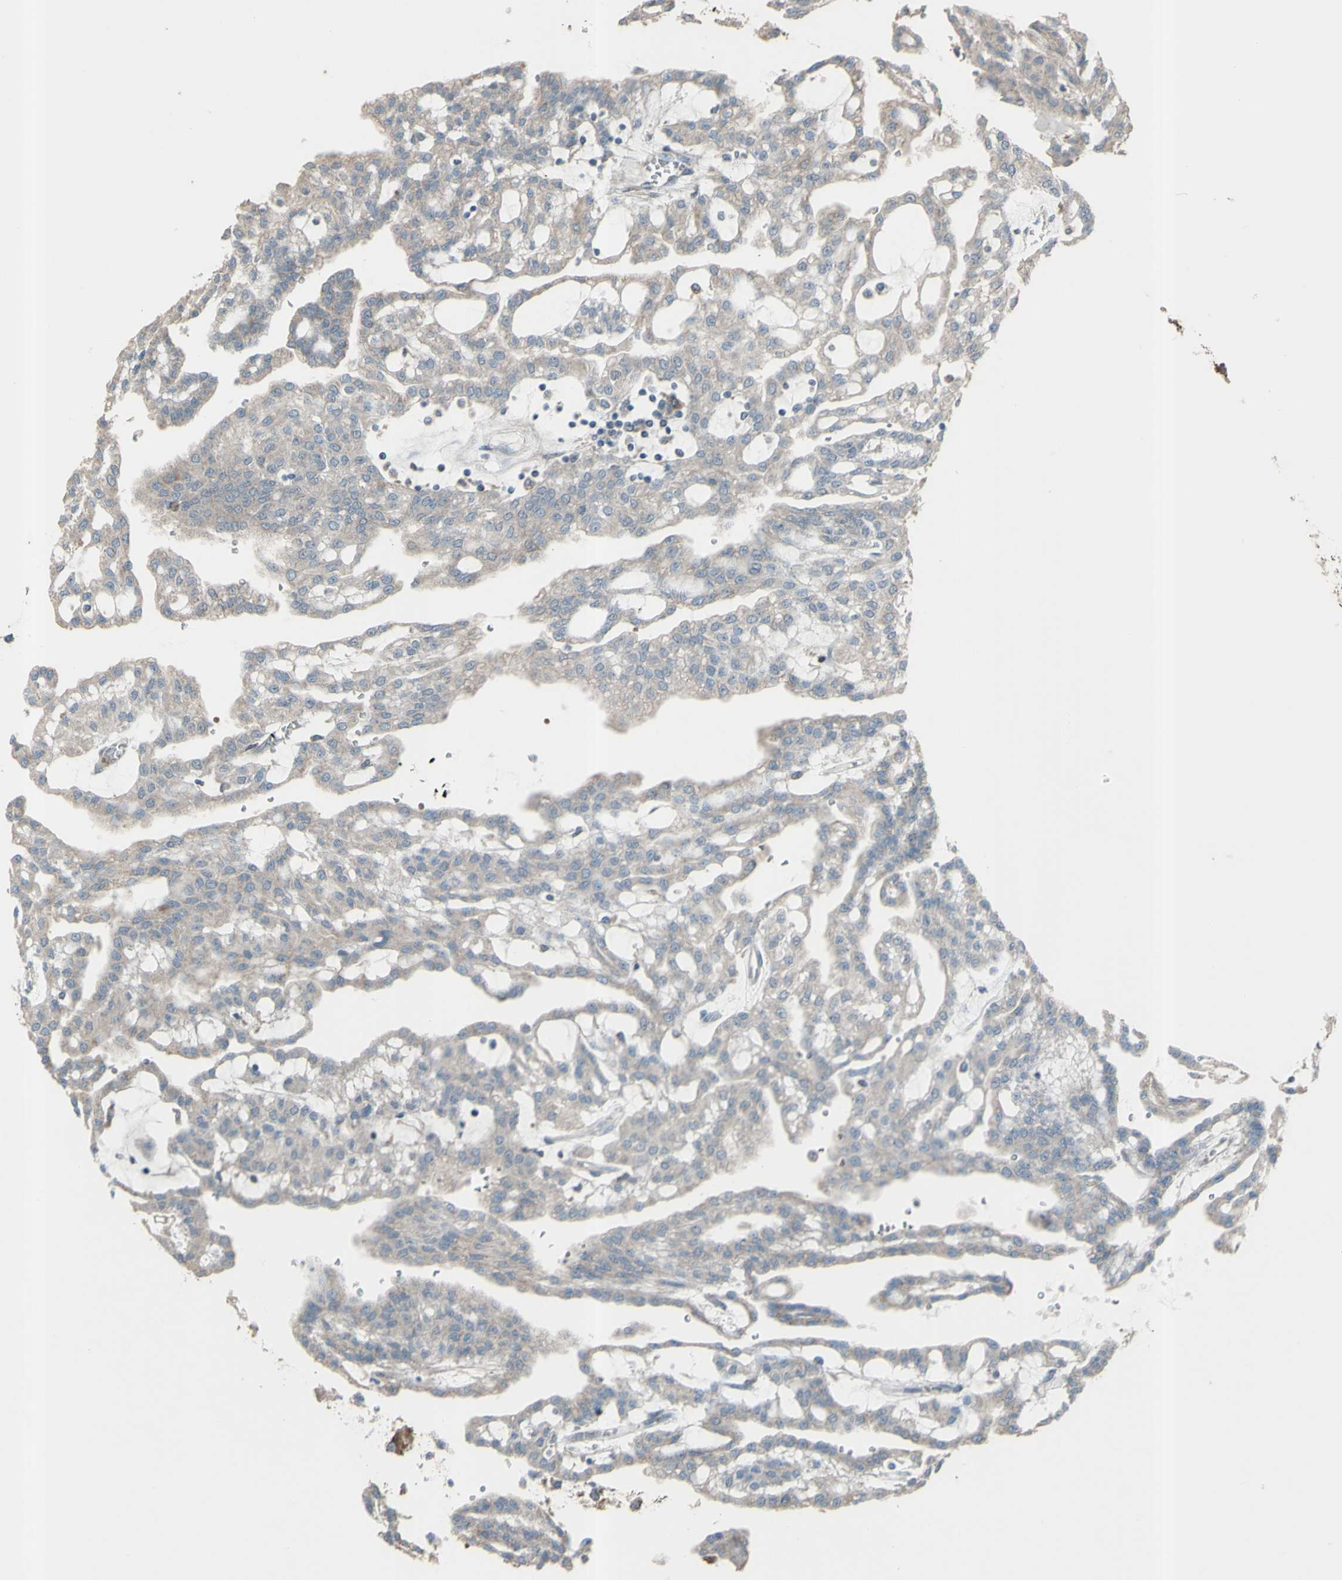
{"staining": {"intensity": "weak", "quantity": ">75%", "location": "cytoplasmic/membranous"}, "tissue": "renal cancer", "cell_type": "Tumor cells", "image_type": "cancer", "snomed": [{"axis": "morphology", "description": "Adenocarcinoma, NOS"}, {"axis": "topography", "description": "Kidney"}], "caption": "Protein staining demonstrates weak cytoplasmic/membranous positivity in about >75% of tumor cells in renal cancer (adenocarcinoma).", "gene": "GRAMD1B", "patient": {"sex": "male", "age": 63}}